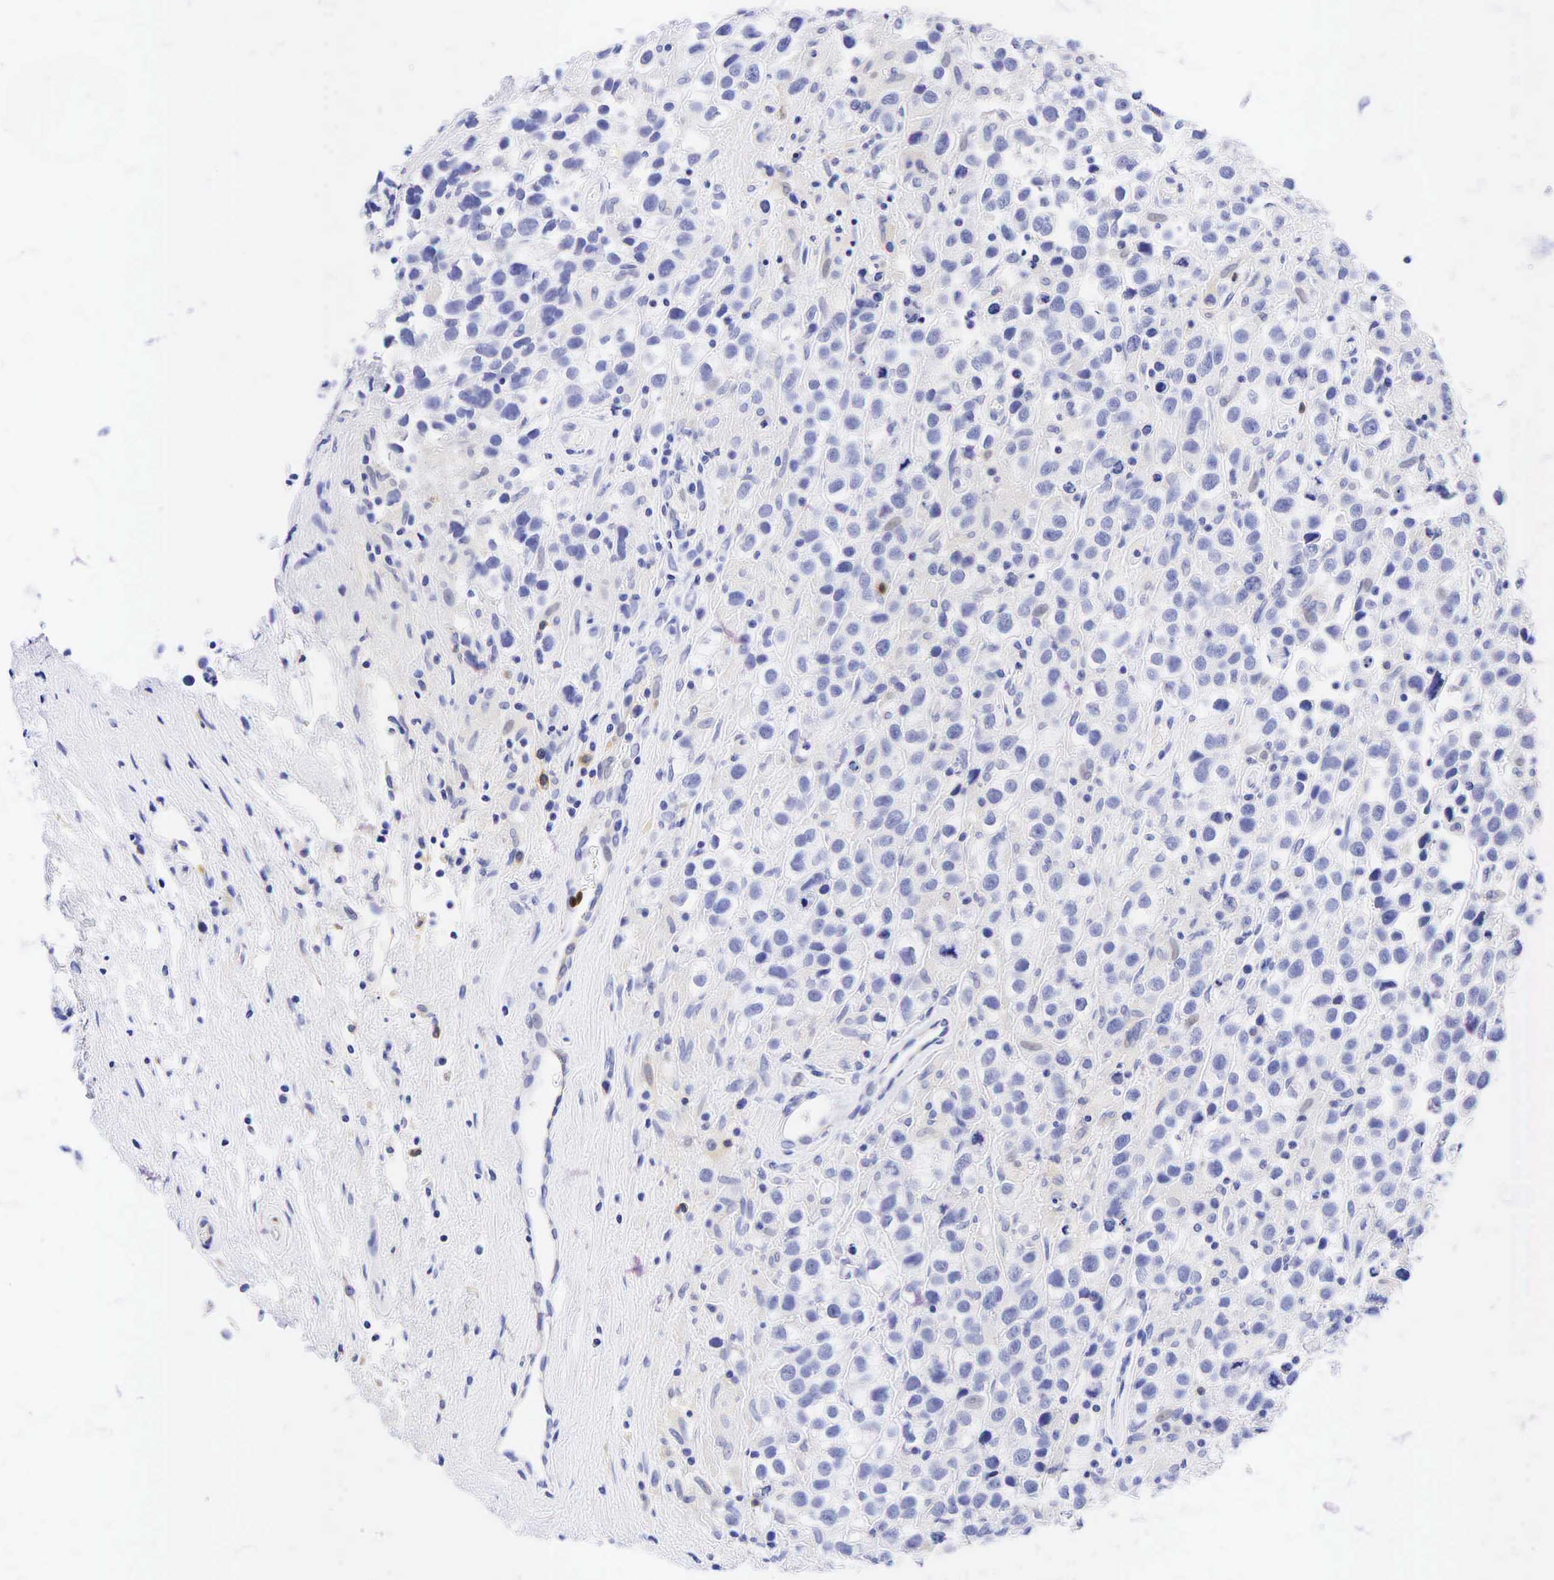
{"staining": {"intensity": "negative", "quantity": "none", "location": "none"}, "tissue": "testis cancer", "cell_type": "Tumor cells", "image_type": "cancer", "snomed": [{"axis": "morphology", "description": "Seminoma, NOS"}, {"axis": "topography", "description": "Testis"}], "caption": "Immunohistochemistry (IHC) image of neoplastic tissue: testis cancer (seminoma) stained with DAB displays no significant protein staining in tumor cells. (DAB IHC with hematoxylin counter stain).", "gene": "TNFRSF8", "patient": {"sex": "male", "age": 43}}